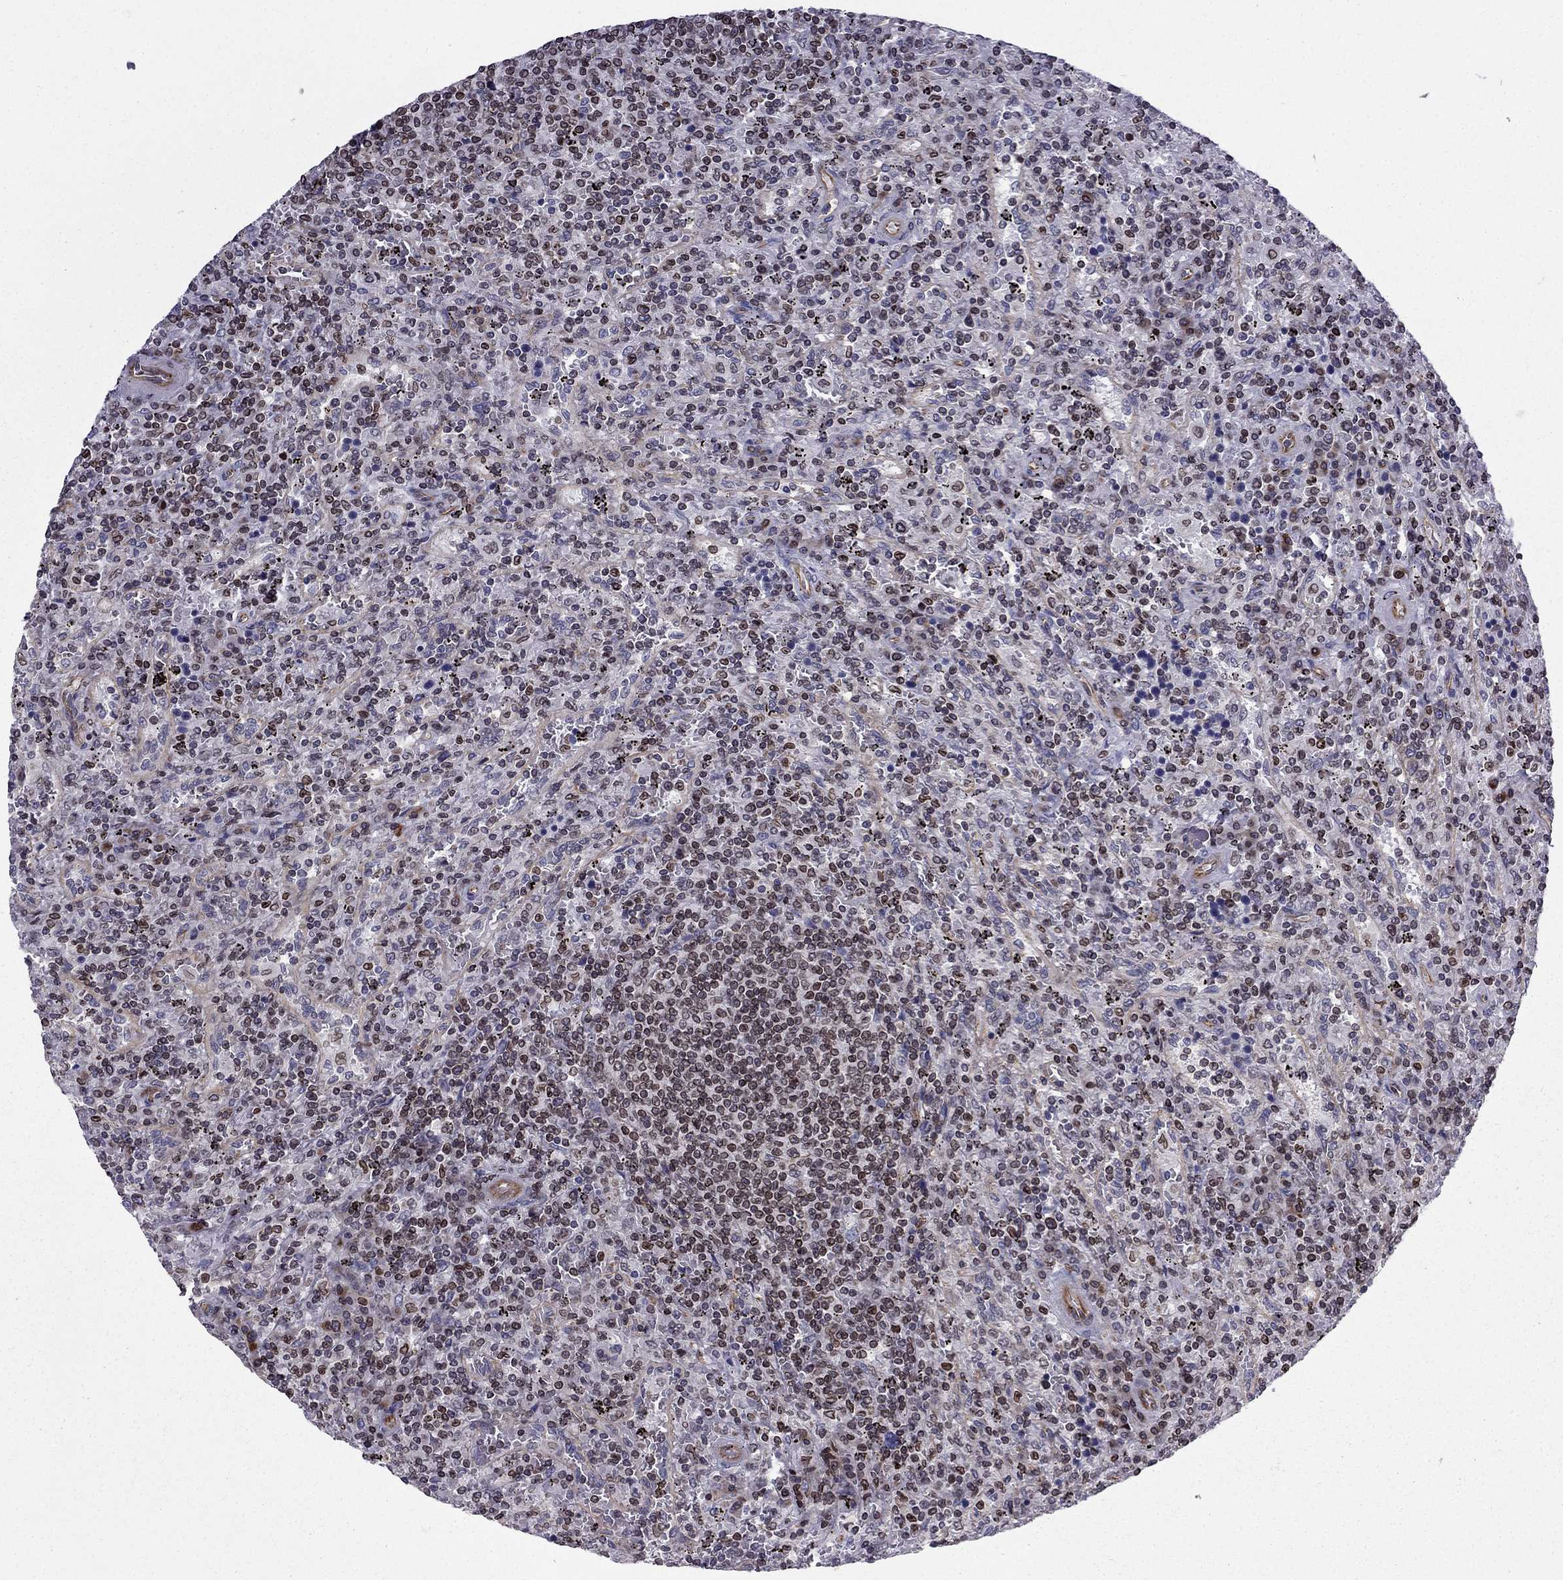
{"staining": {"intensity": "moderate", "quantity": "25%-75%", "location": "nuclear"}, "tissue": "lymphoma", "cell_type": "Tumor cells", "image_type": "cancer", "snomed": [{"axis": "morphology", "description": "Malignant lymphoma, non-Hodgkin's type, Low grade"}, {"axis": "topography", "description": "Spleen"}], "caption": "Immunohistochemistry (DAB (3,3'-diaminobenzidine)) staining of low-grade malignant lymphoma, non-Hodgkin's type exhibits moderate nuclear protein expression in approximately 25%-75% of tumor cells. The staining is performed using DAB brown chromogen to label protein expression. The nuclei are counter-stained blue using hematoxylin.", "gene": "CDC42BPA", "patient": {"sex": "male", "age": 62}}